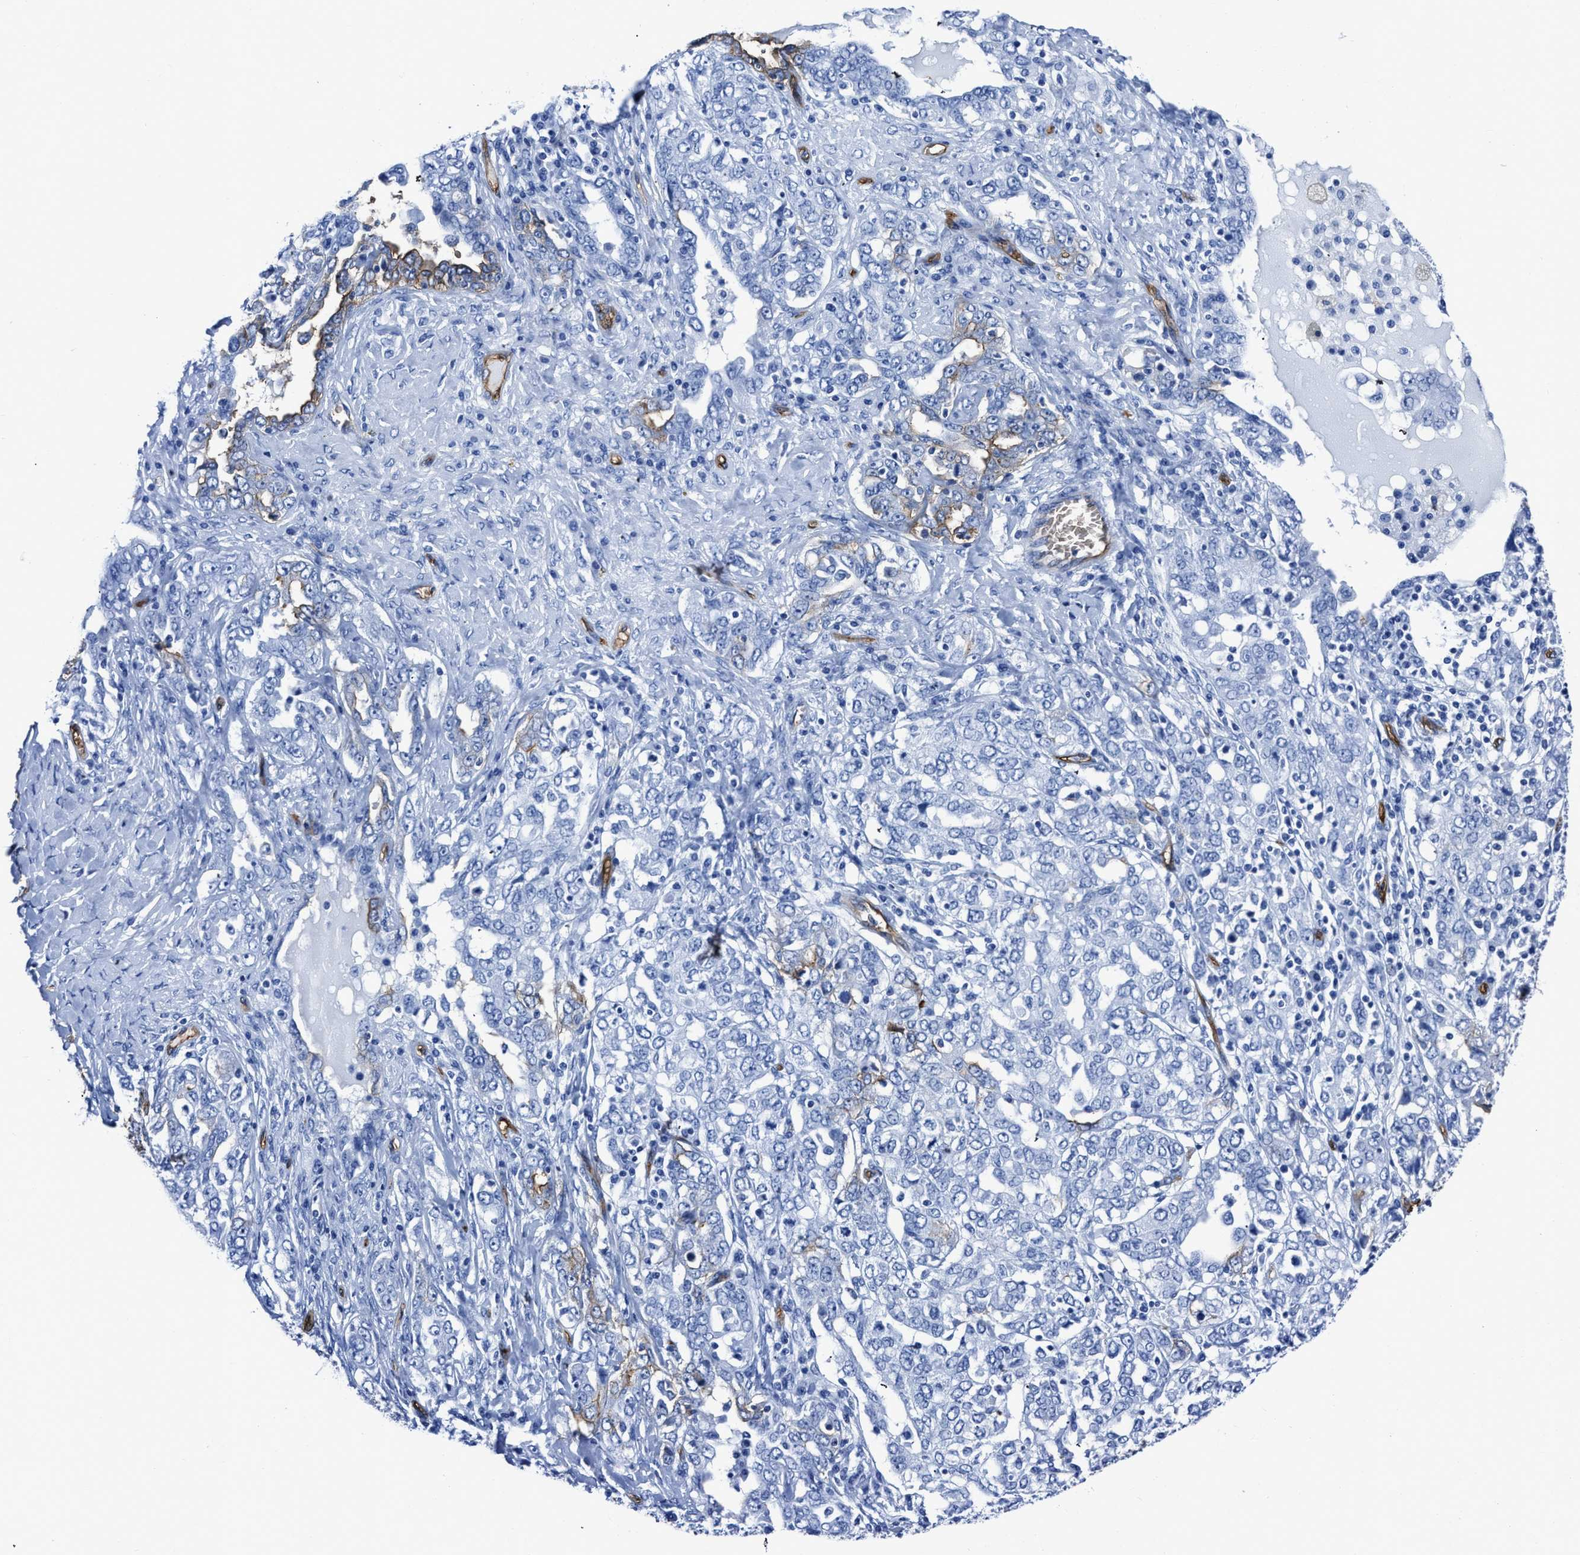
{"staining": {"intensity": "moderate", "quantity": "<25%", "location": "cytoplasmic/membranous"}, "tissue": "ovarian cancer", "cell_type": "Tumor cells", "image_type": "cancer", "snomed": [{"axis": "morphology", "description": "Carcinoma, endometroid"}, {"axis": "topography", "description": "Ovary"}], "caption": "The image reveals staining of endometroid carcinoma (ovarian), revealing moderate cytoplasmic/membranous protein positivity (brown color) within tumor cells.", "gene": "AQP1", "patient": {"sex": "female", "age": 62}}